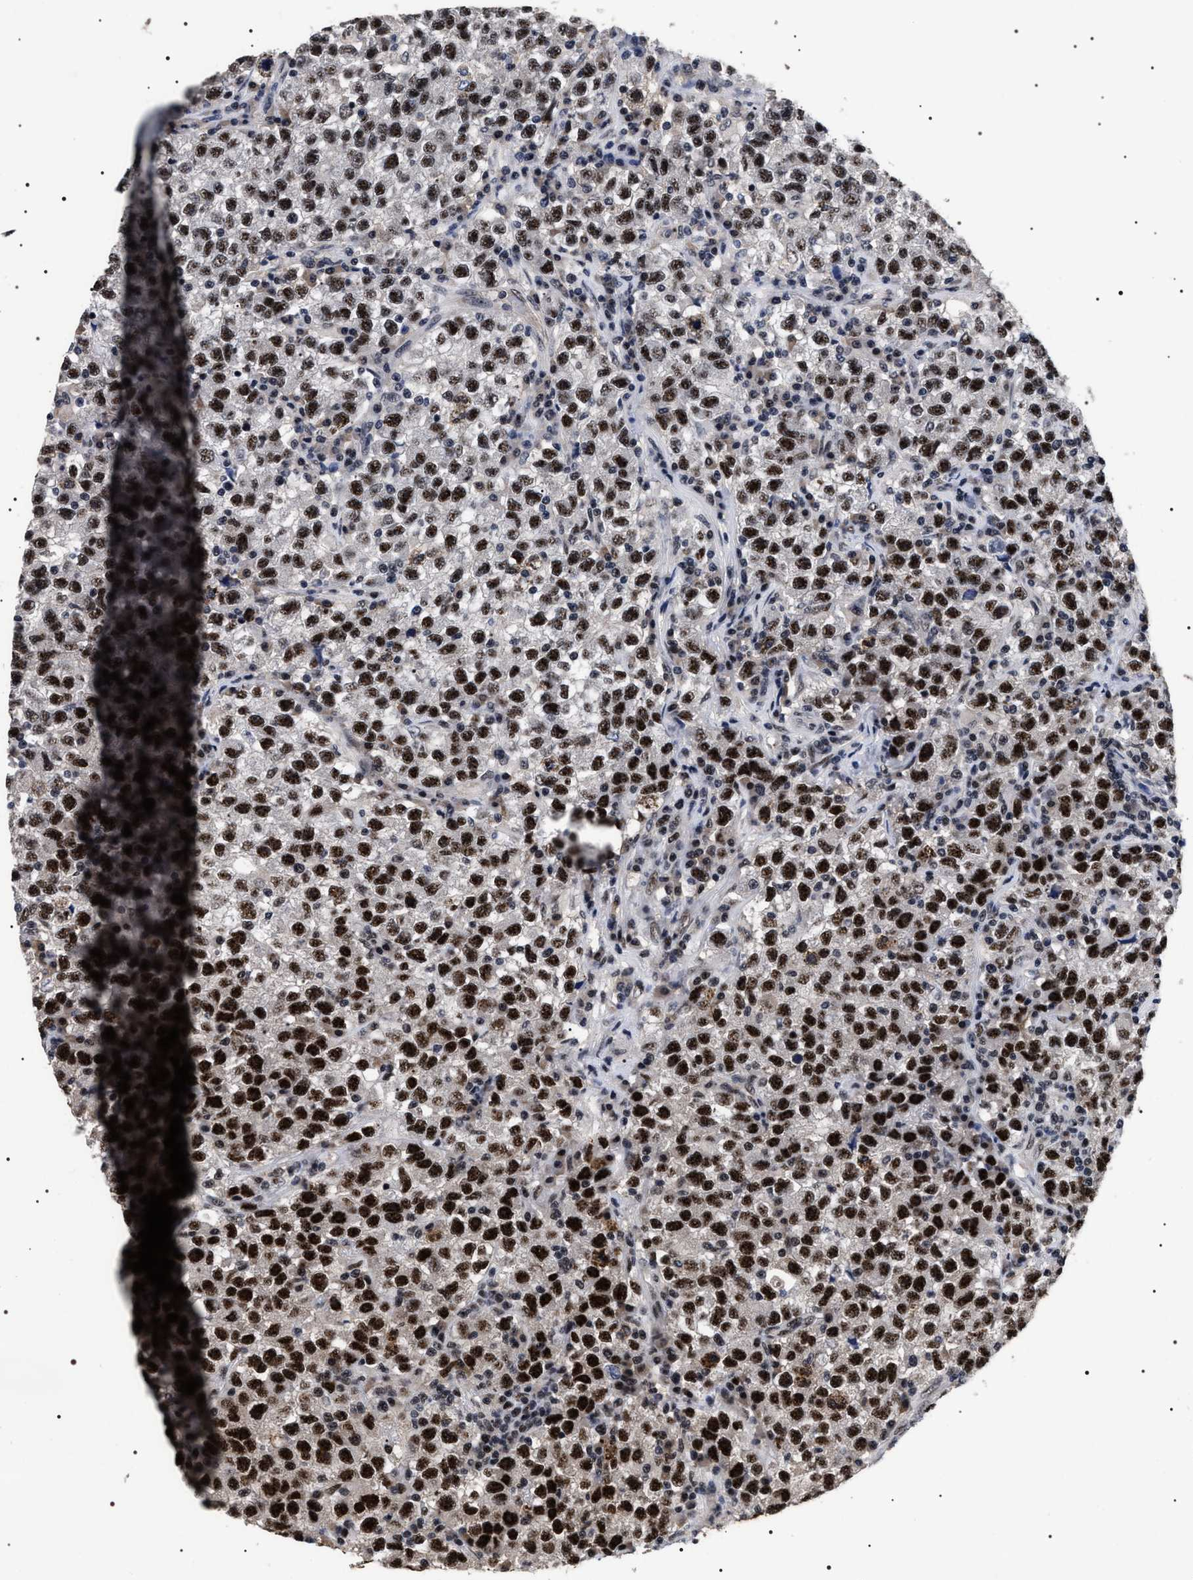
{"staining": {"intensity": "strong", "quantity": ">75%", "location": "nuclear"}, "tissue": "testis cancer", "cell_type": "Tumor cells", "image_type": "cancer", "snomed": [{"axis": "morphology", "description": "Seminoma, NOS"}, {"axis": "topography", "description": "Testis"}], "caption": "Protein staining of seminoma (testis) tissue shows strong nuclear expression in approximately >75% of tumor cells.", "gene": "CAAP1", "patient": {"sex": "male", "age": 22}}